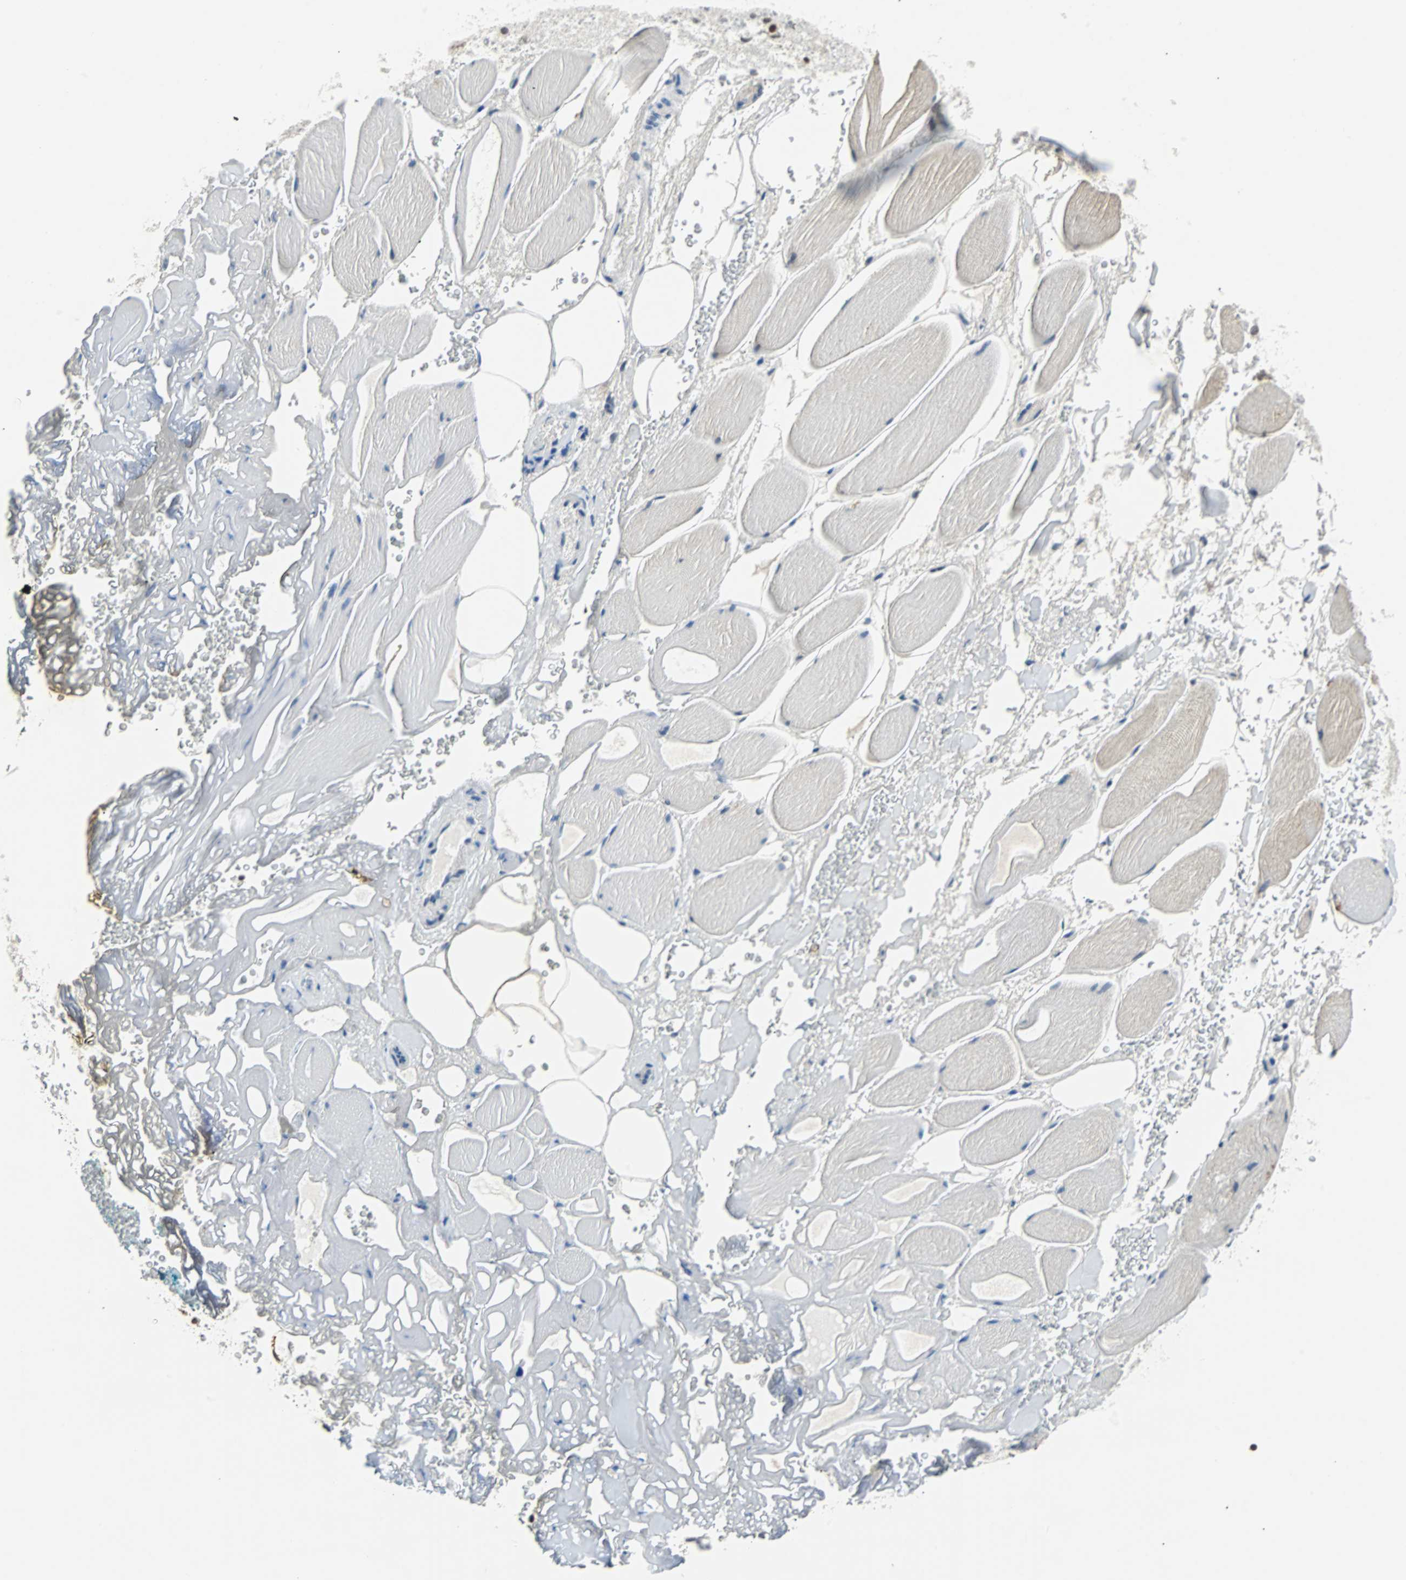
{"staining": {"intensity": "moderate", "quantity": ">75%", "location": "nuclear"}, "tissue": "adipose tissue", "cell_type": "Adipocytes", "image_type": "normal", "snomed": [{"axis": "morphology", "description": "Normal tissue, NOS"}, {"axis": "topography", "description": "Soft tissue"}, {"axis": "topography", "description": "Peripheral nerve tissue"}], "caption": "Protein expression analysis of unremarkable adipose tissue demonstrates moderate nuclear positivity in about >75% of adipocytes. Nuclei are stained in blue.", "gene": "GATAD2A", "patient": {"sex": "female", "age": 71}}